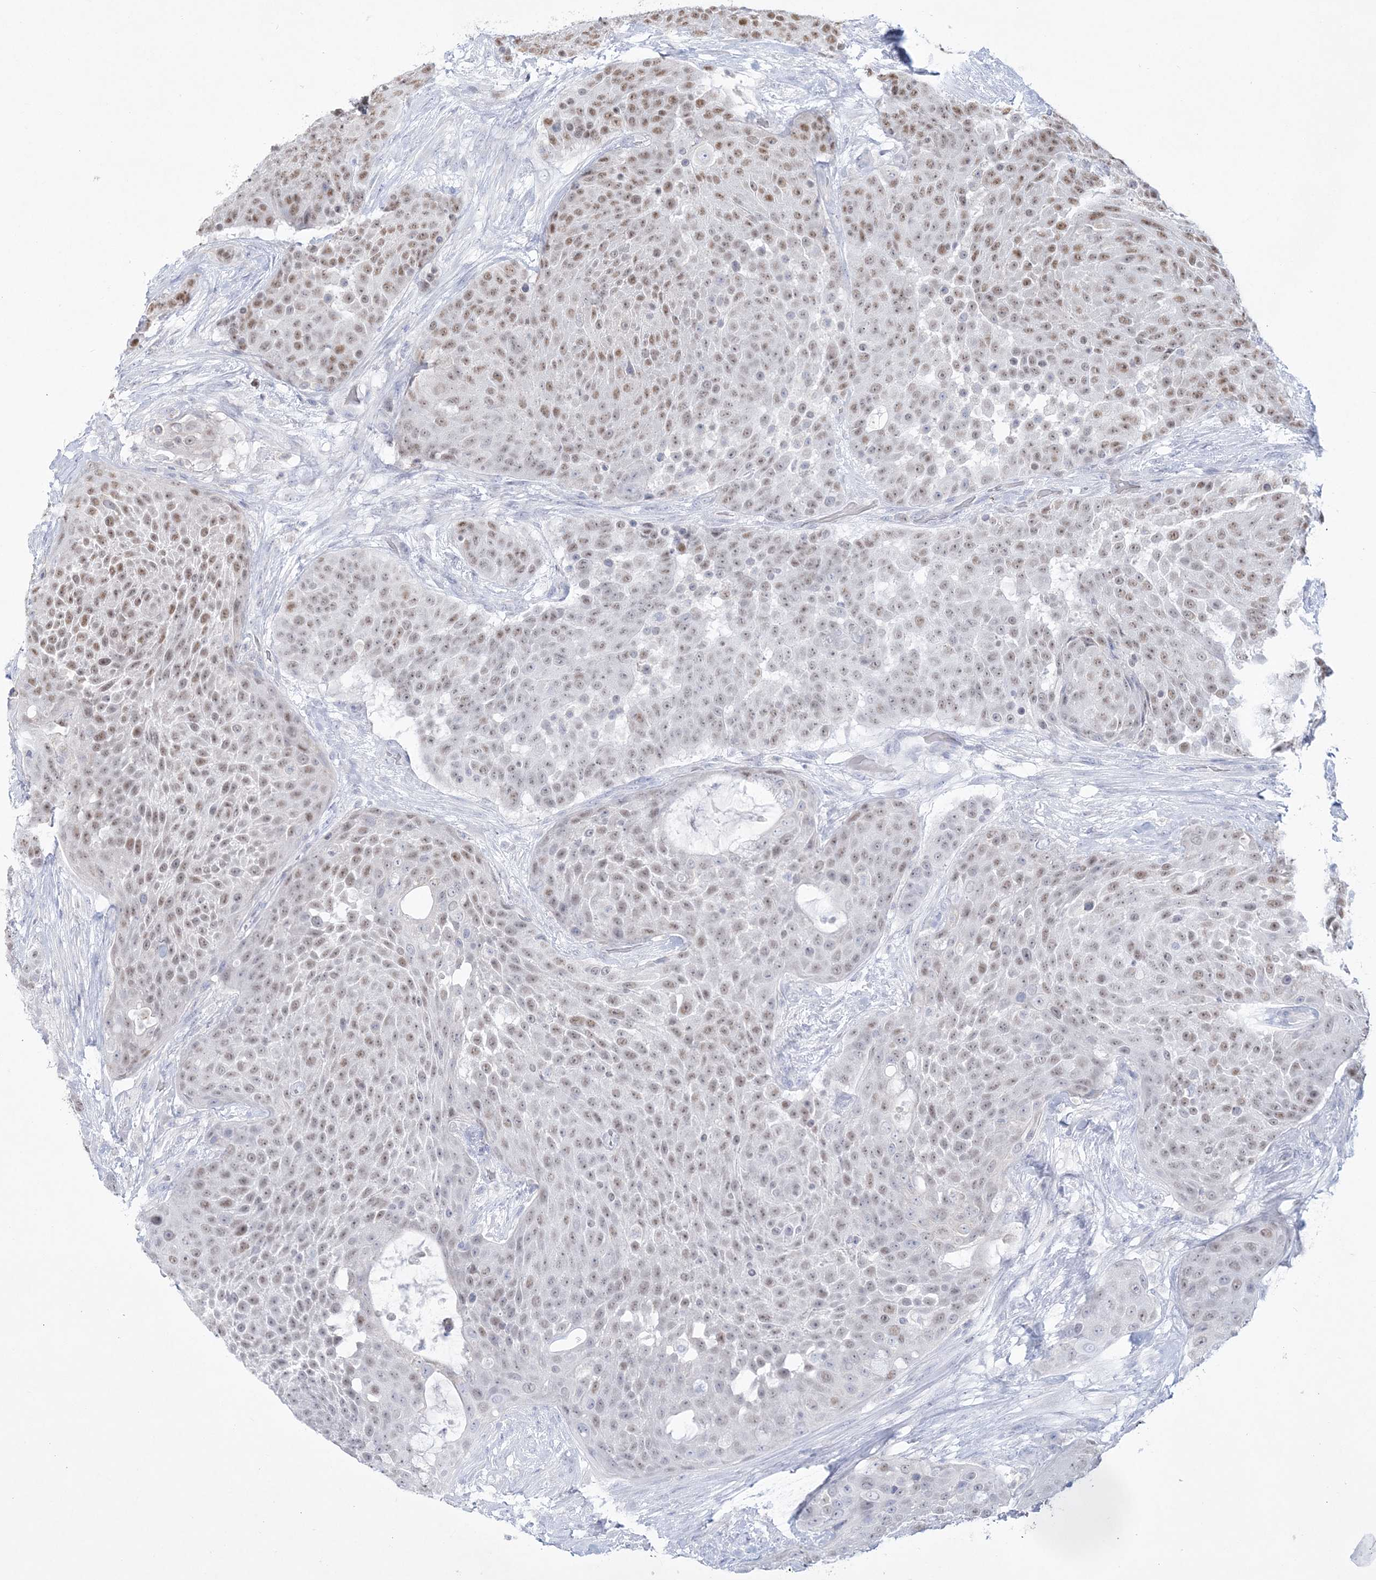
{"staining": {"intensity": "moderate", "quantity": "25%-75%", "location": "nuclear"}, "tissue": "urothelial cancer", "cell_type": "Tumor cells", "image_type": "cancer", "snomed": [{"axis": "morphology", "description": "Urothelial carcinoma, High grade"}, {"axis": "topography", "description": "Urinary bladder"}], "caption": "Protein expression analysis of high-grade urothelial carcinoma reveals moderate nuclear staining in about 25%-75% of tumor cells.", "gene": "WDR27", "patient": {"sex": "female", "age": 63}}